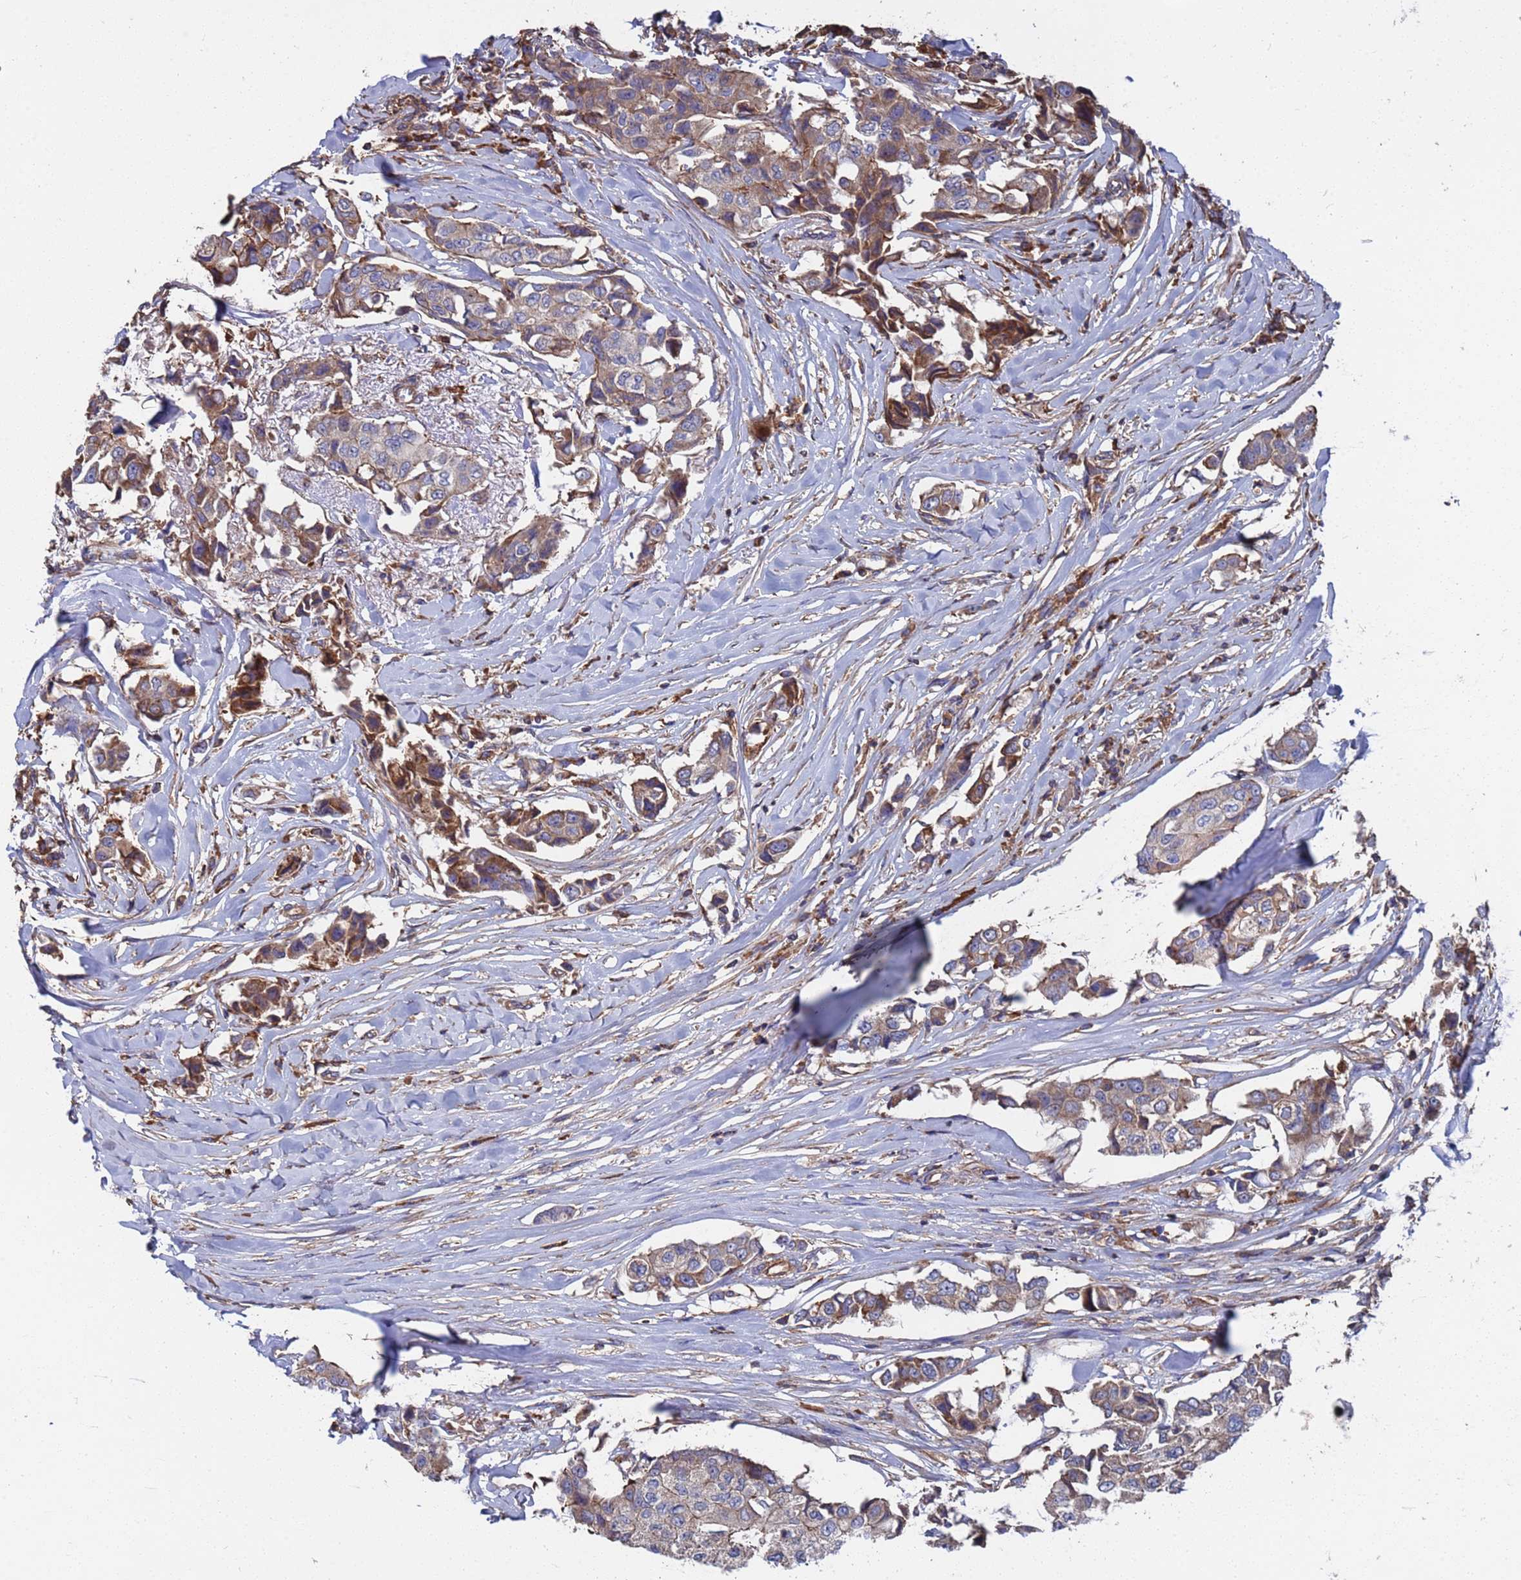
{"staining": {"intensity": "moderate", "quantity": ">75%", "location": "cytoplasmic/membranous"}, "tissue": "breast cancer", "cell_type": "Tumor cells", "image_type": "cancer", "snomed": [{"axis": "morphology", "description": "Duct carcinoma"}, {"axis": "topography", "description": "Breast"}], "caption": "Immunohistochemical staining of human breast cancer (invasive ductal carcinoma) exhibits medium levels of moderate cytoplasmic/membranous staining in about >75% of tumor cells.", "gene": "PYCR1", "patient": {"sex": "female", "age": 80}}